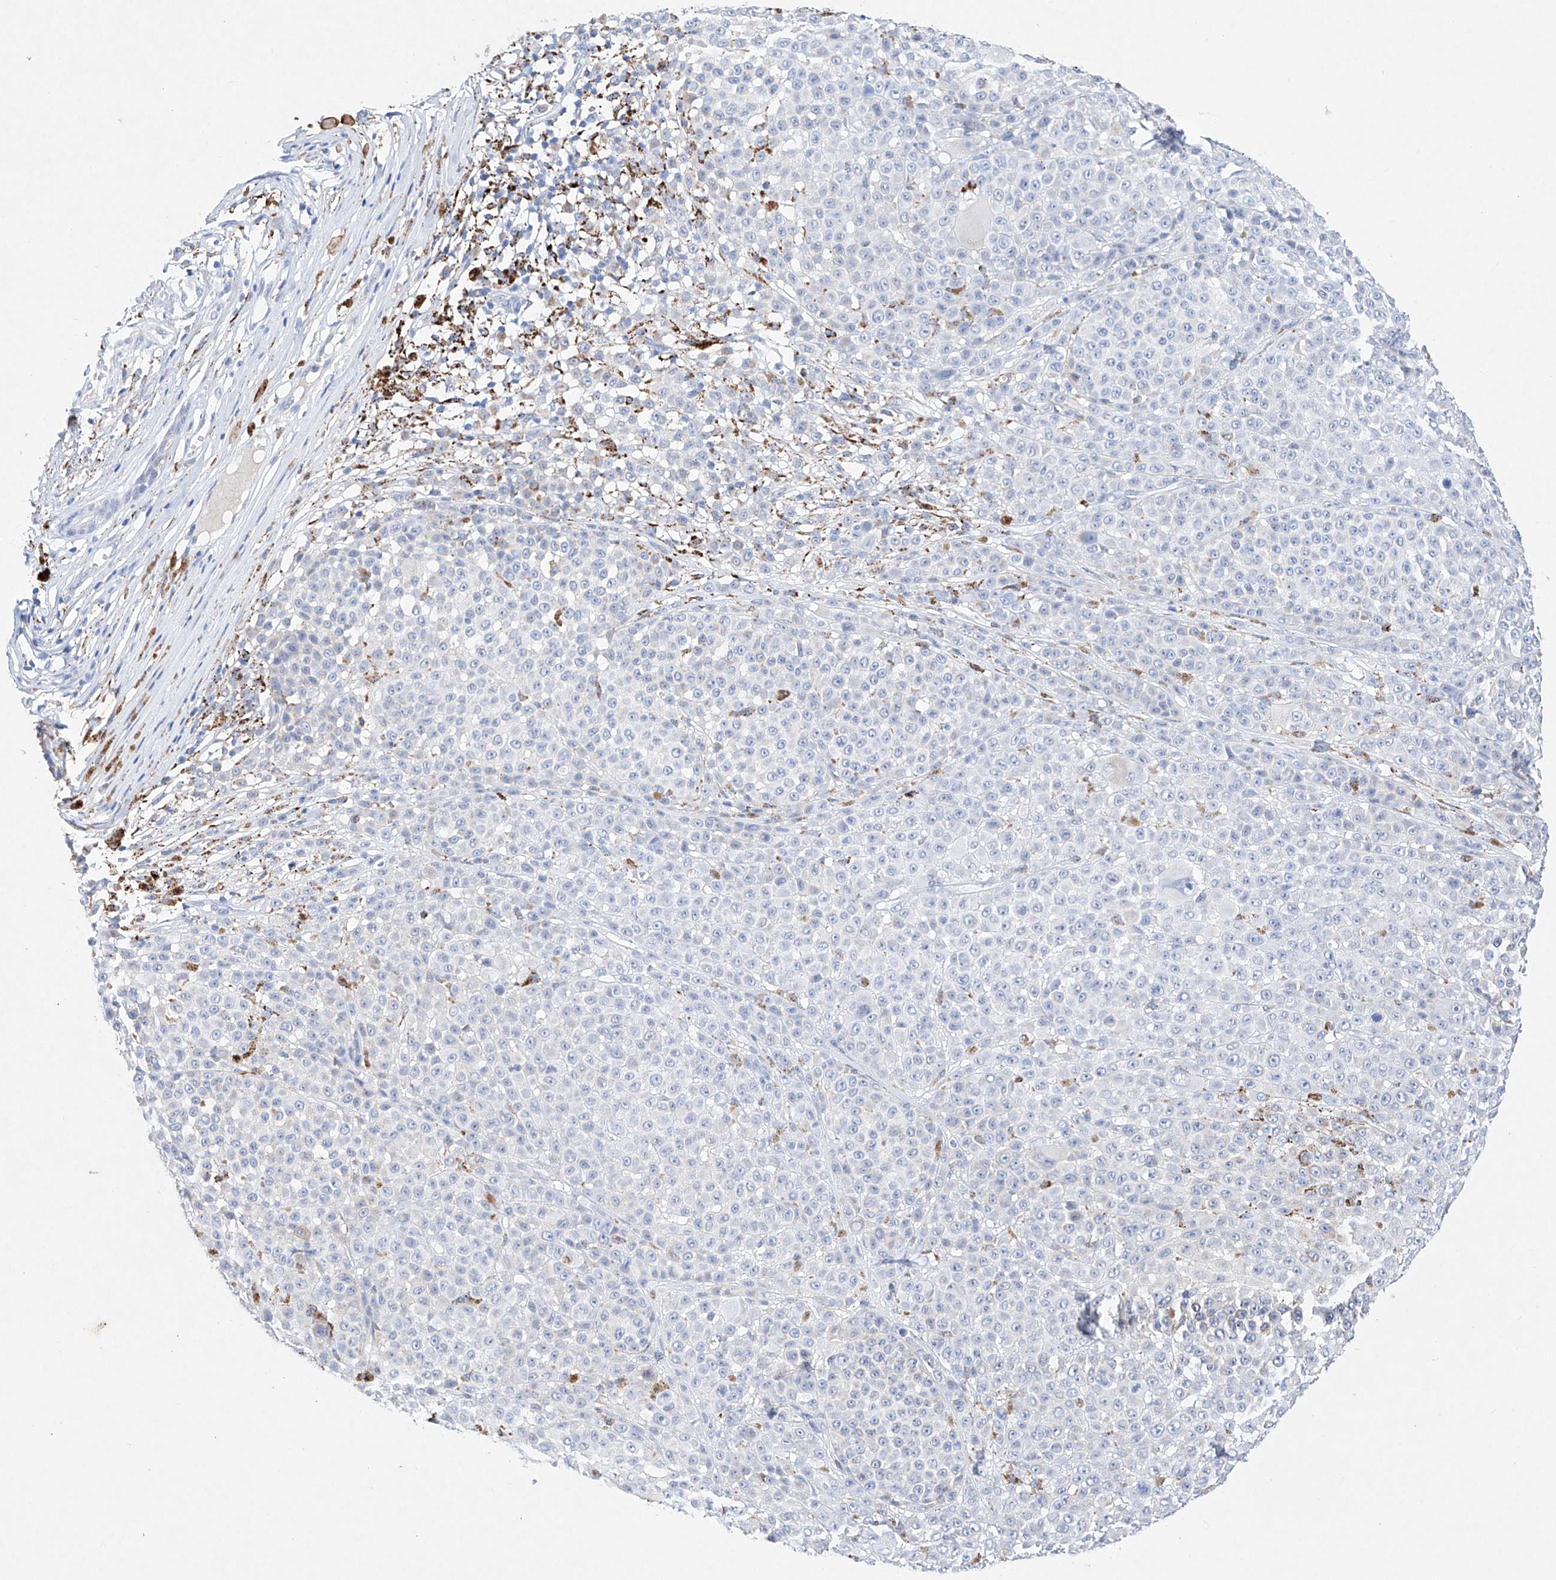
{"staining": {"intensity": "negative", "quantity": "none", "location": "none"}, "tissue": "melanoma", "cell_type": "Tumor cells", "image_type": "cancer", "snomed": [{"axis": "morphology", "description": "Malignant melanoma, NOS"}, {"axis": "topography", "description": "Skin"}], "caption": "IHC of malignant melanoma demonstrates no staining in tumor cells.", "gene": "NRROS", "patient": {"sex": "female", "age": 94}}